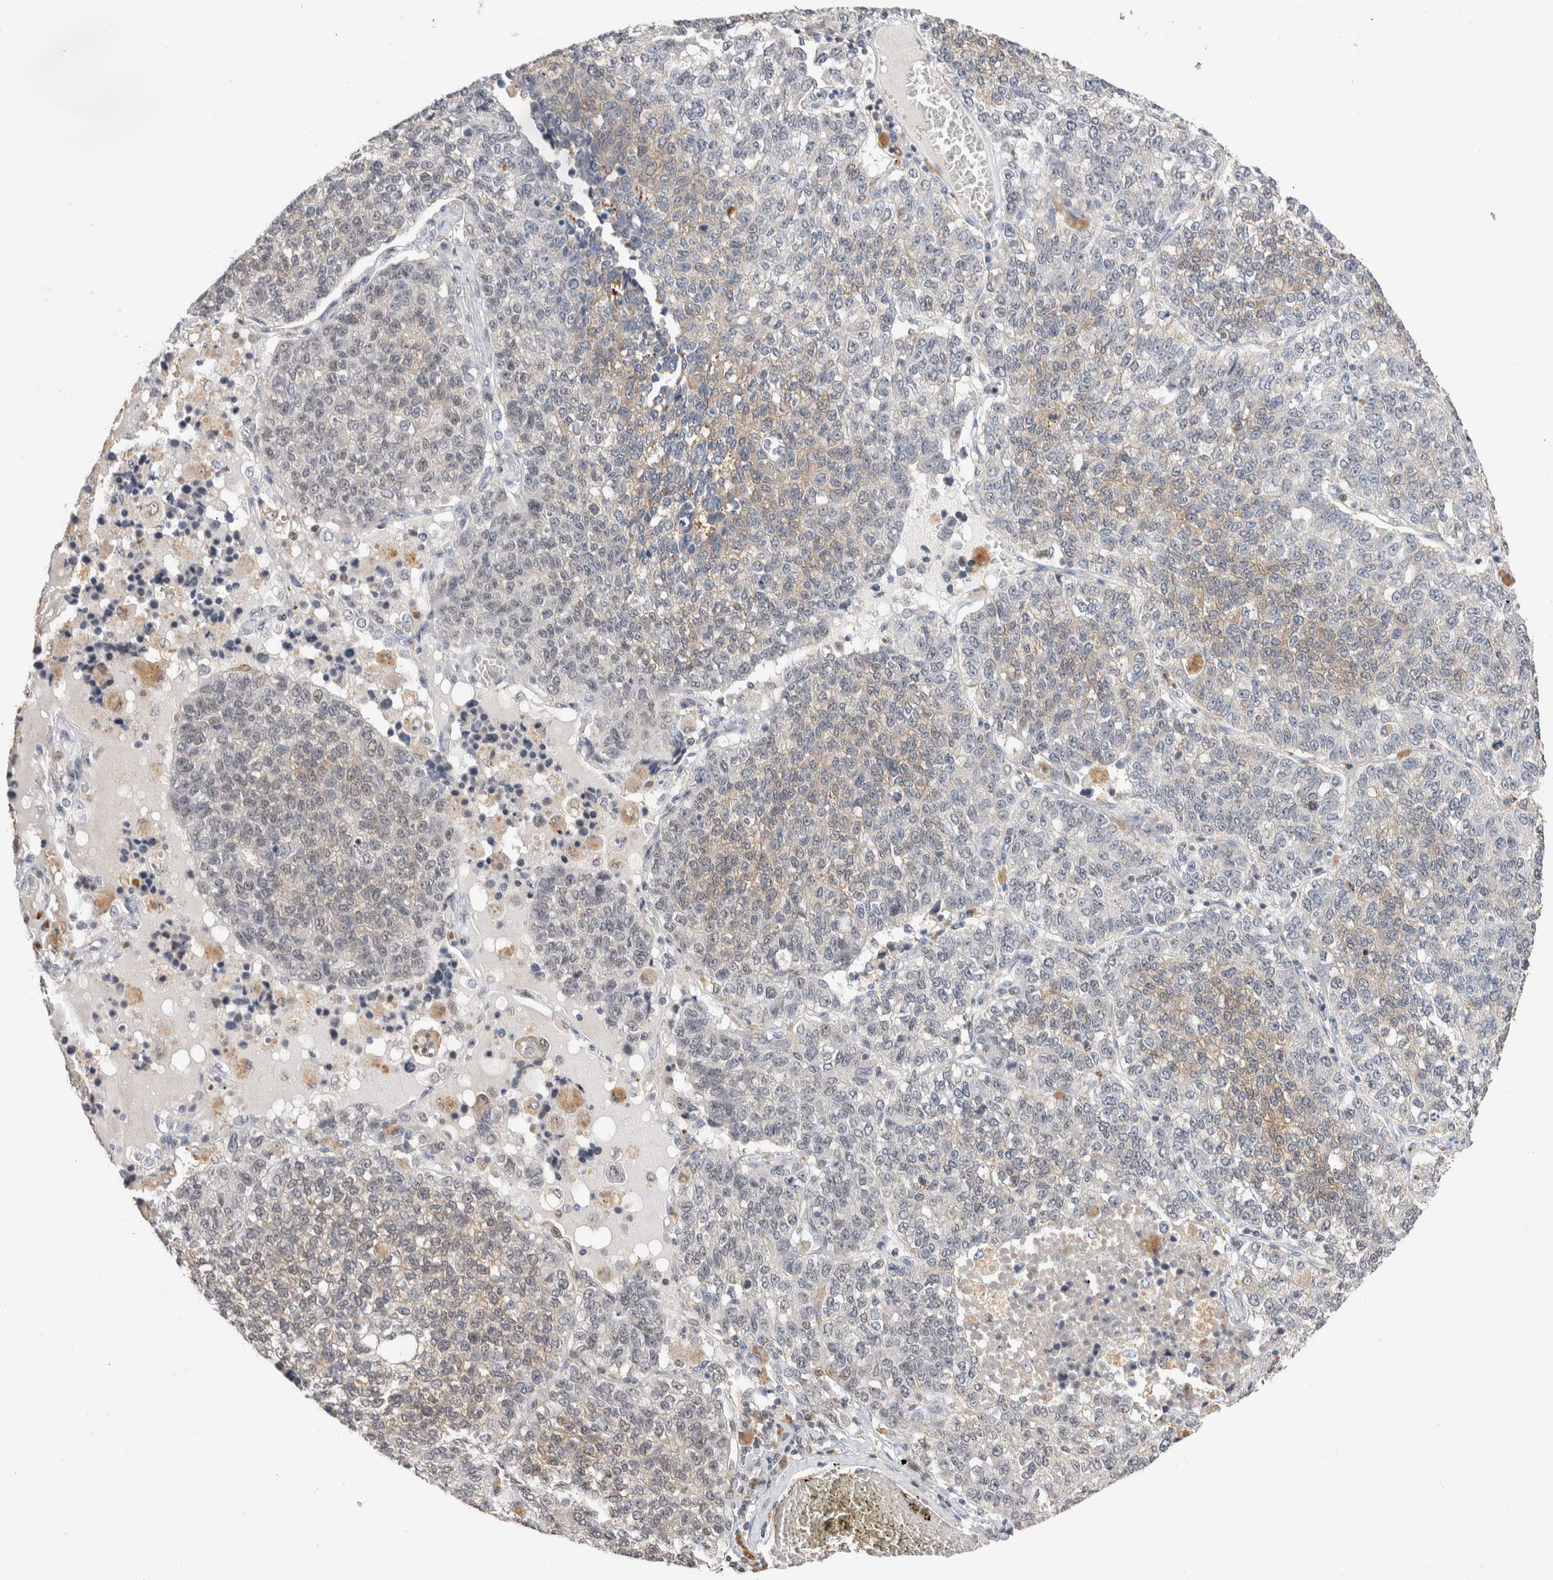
{"staining": {"intensity": "weak", "quantity": "<25%", "location": "cytoplasmic/membranous"}, "tissue": "lung cancer", "cell_type": "Tumor cells", "image_type": "cancer", "snomed": [{"axis": "morphology", "description": "Adenocarcinoma, NOS"}, {"axis": "topography", "description": "Lung"}], "caption": "Lung cancer stained for a protein using immunohistochemistry shows no positivity tumor cells.", "gene": "NSMAF", "patient": {"sex": "male", "age": 49}}